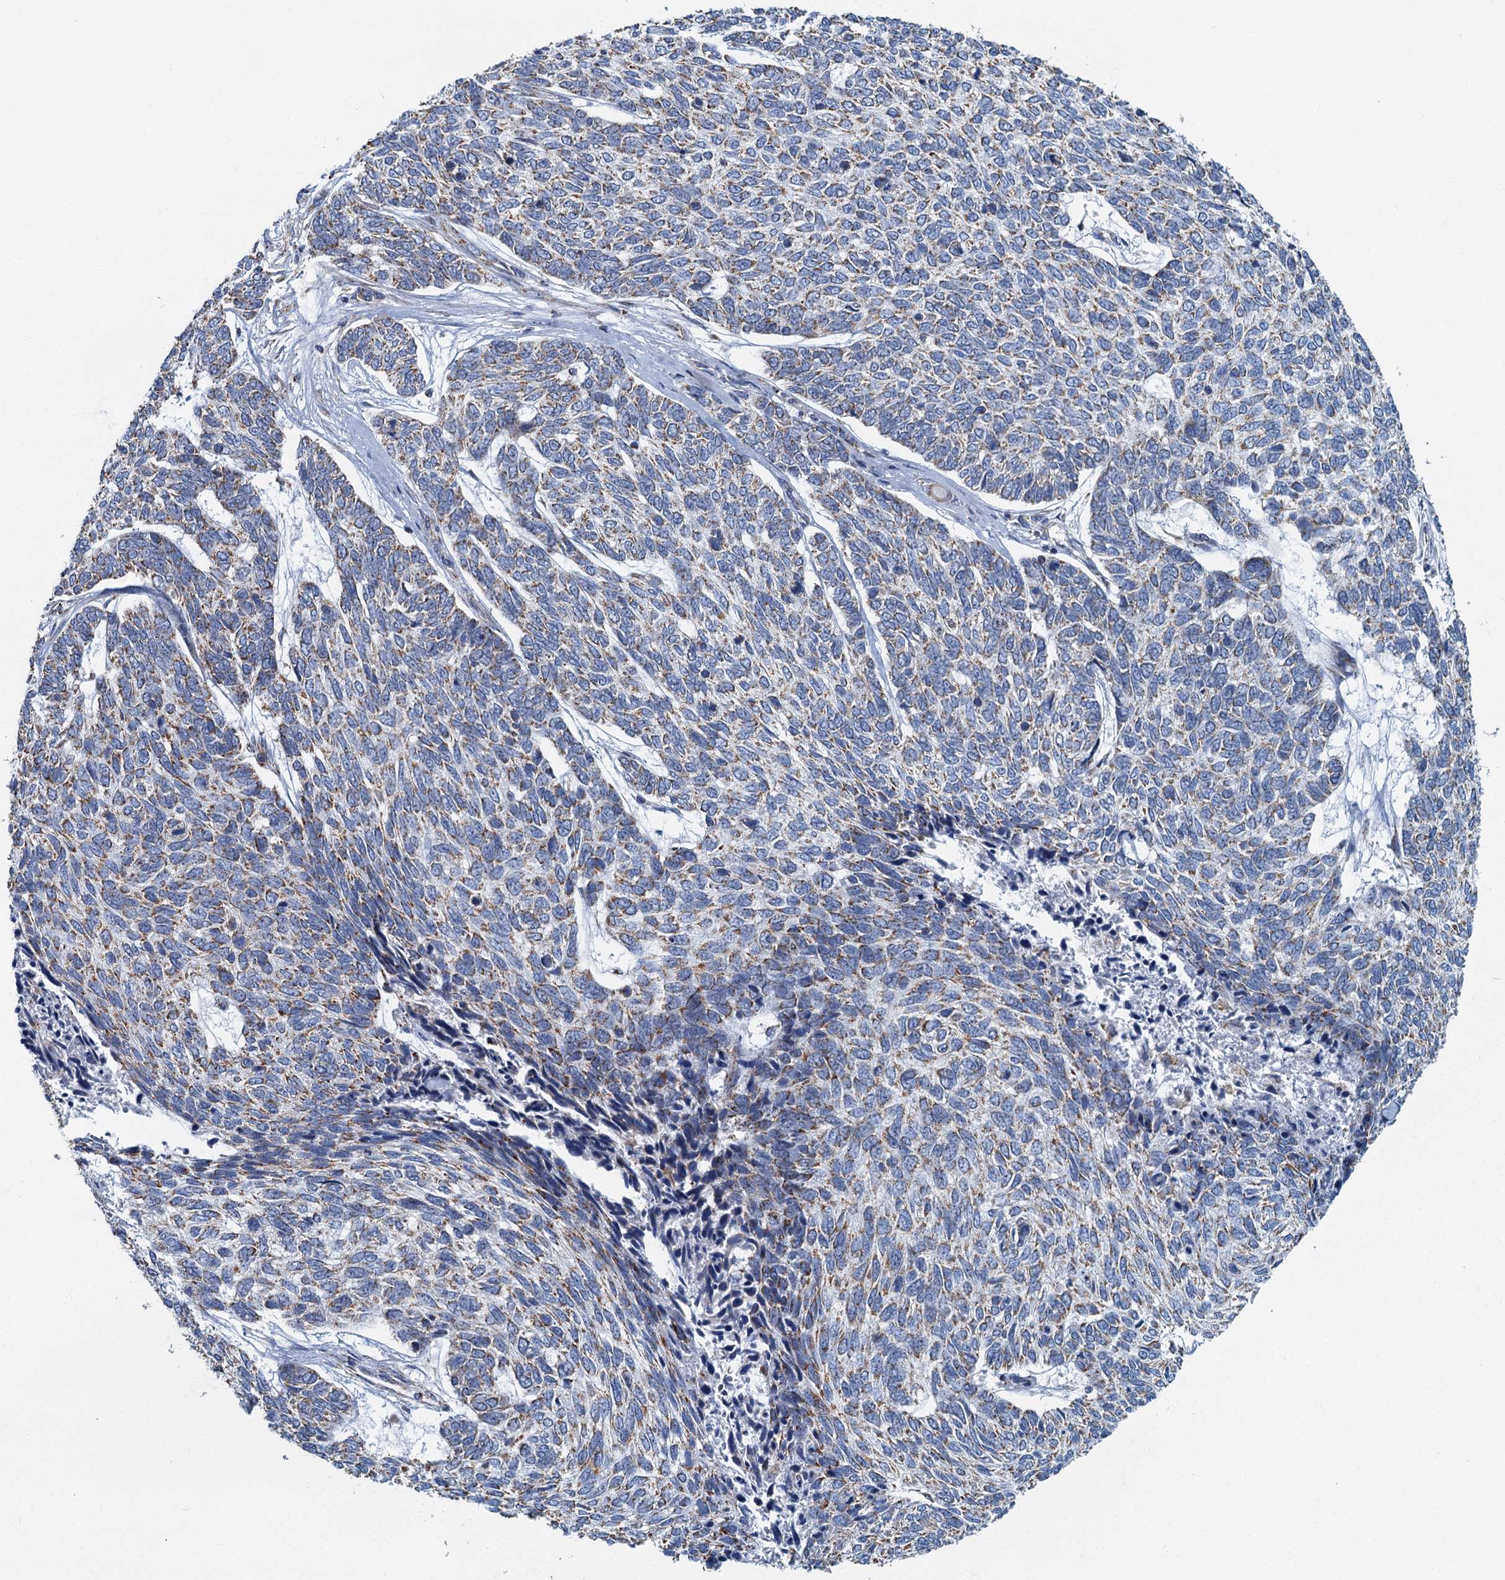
{"staining": {"intensity": "weak", "quantity": ">75%", "location": "cytoplasmic/membranous"}, "tissue": "skin cancer", "cell_type": "Tumor cells", "image_type": "cancer", "snomed": [{"axis": "morphology", "description": "Basal cell carcinoma"}, {"axis": "topography", "description": "Skin"}], "caption": "A micrograph showing weak cytoplasmic/membranous staining in about >75% of tumor cells in basal cell carcinoma (skin), as visualized by brown immunohistochemical staining.", "gene": "RAD9B", "patient": {"sex": "female", "age": 65}}